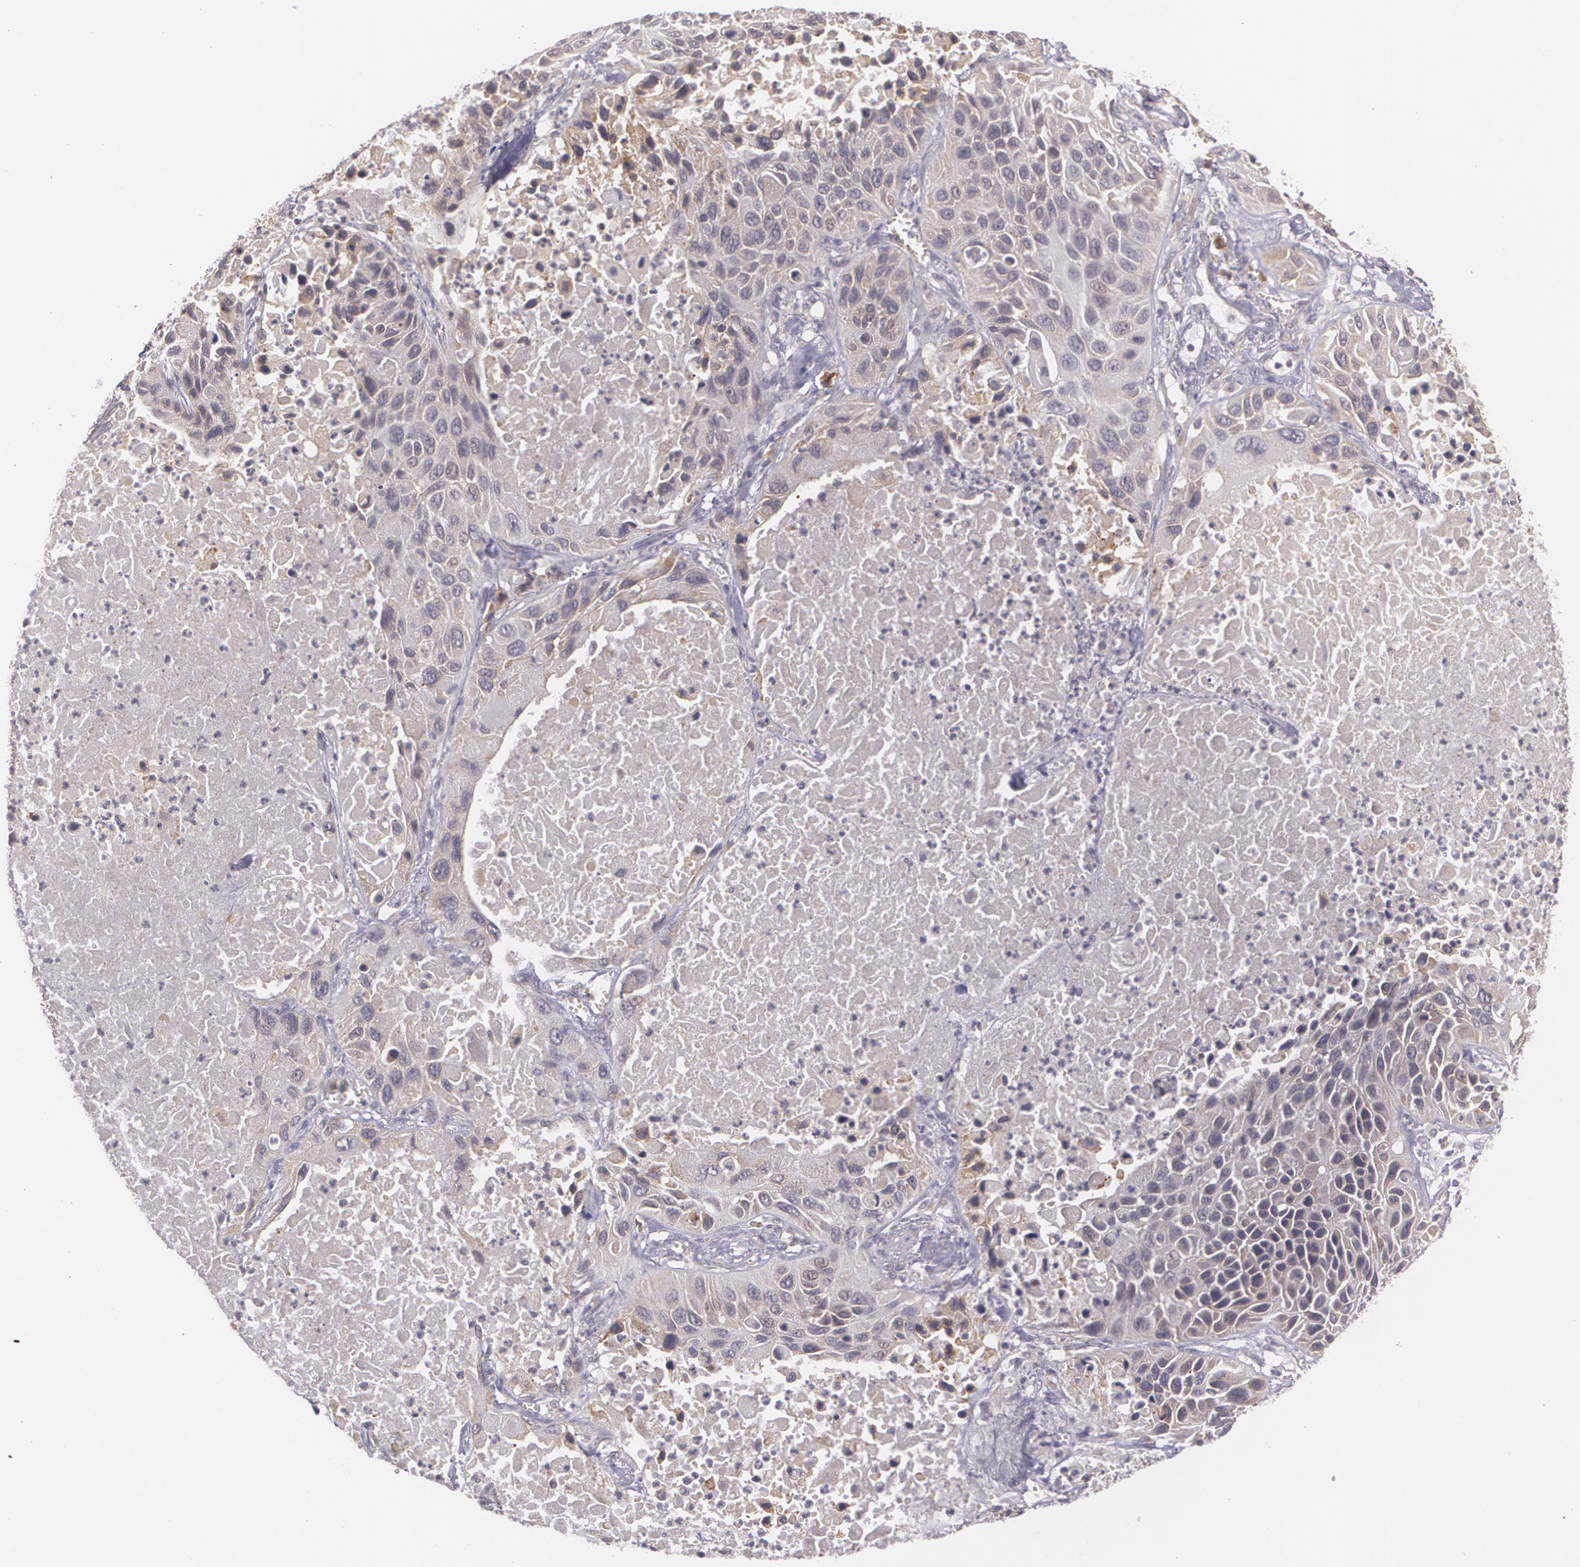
{"staining": {"intensity": "weak", "quantity": "<25%", "location": "cytoplasmic/membranous"}, "tissue": "lung cancer", "cell_type": "Tumor cells", "image_type": "cancer", "snomed": [{"axis": "morphology", "description": "Squamous cell carcinoma, NOS"}, {"axis": "topography", "description": "Lung"}], "caption": "Immunohistochemical staining of human squamous cell carcinoma (lung) exhibits no significant positivity in tumor cells.", "gene": "CCL17", "patient": {"sex": "female", "age": 76}}